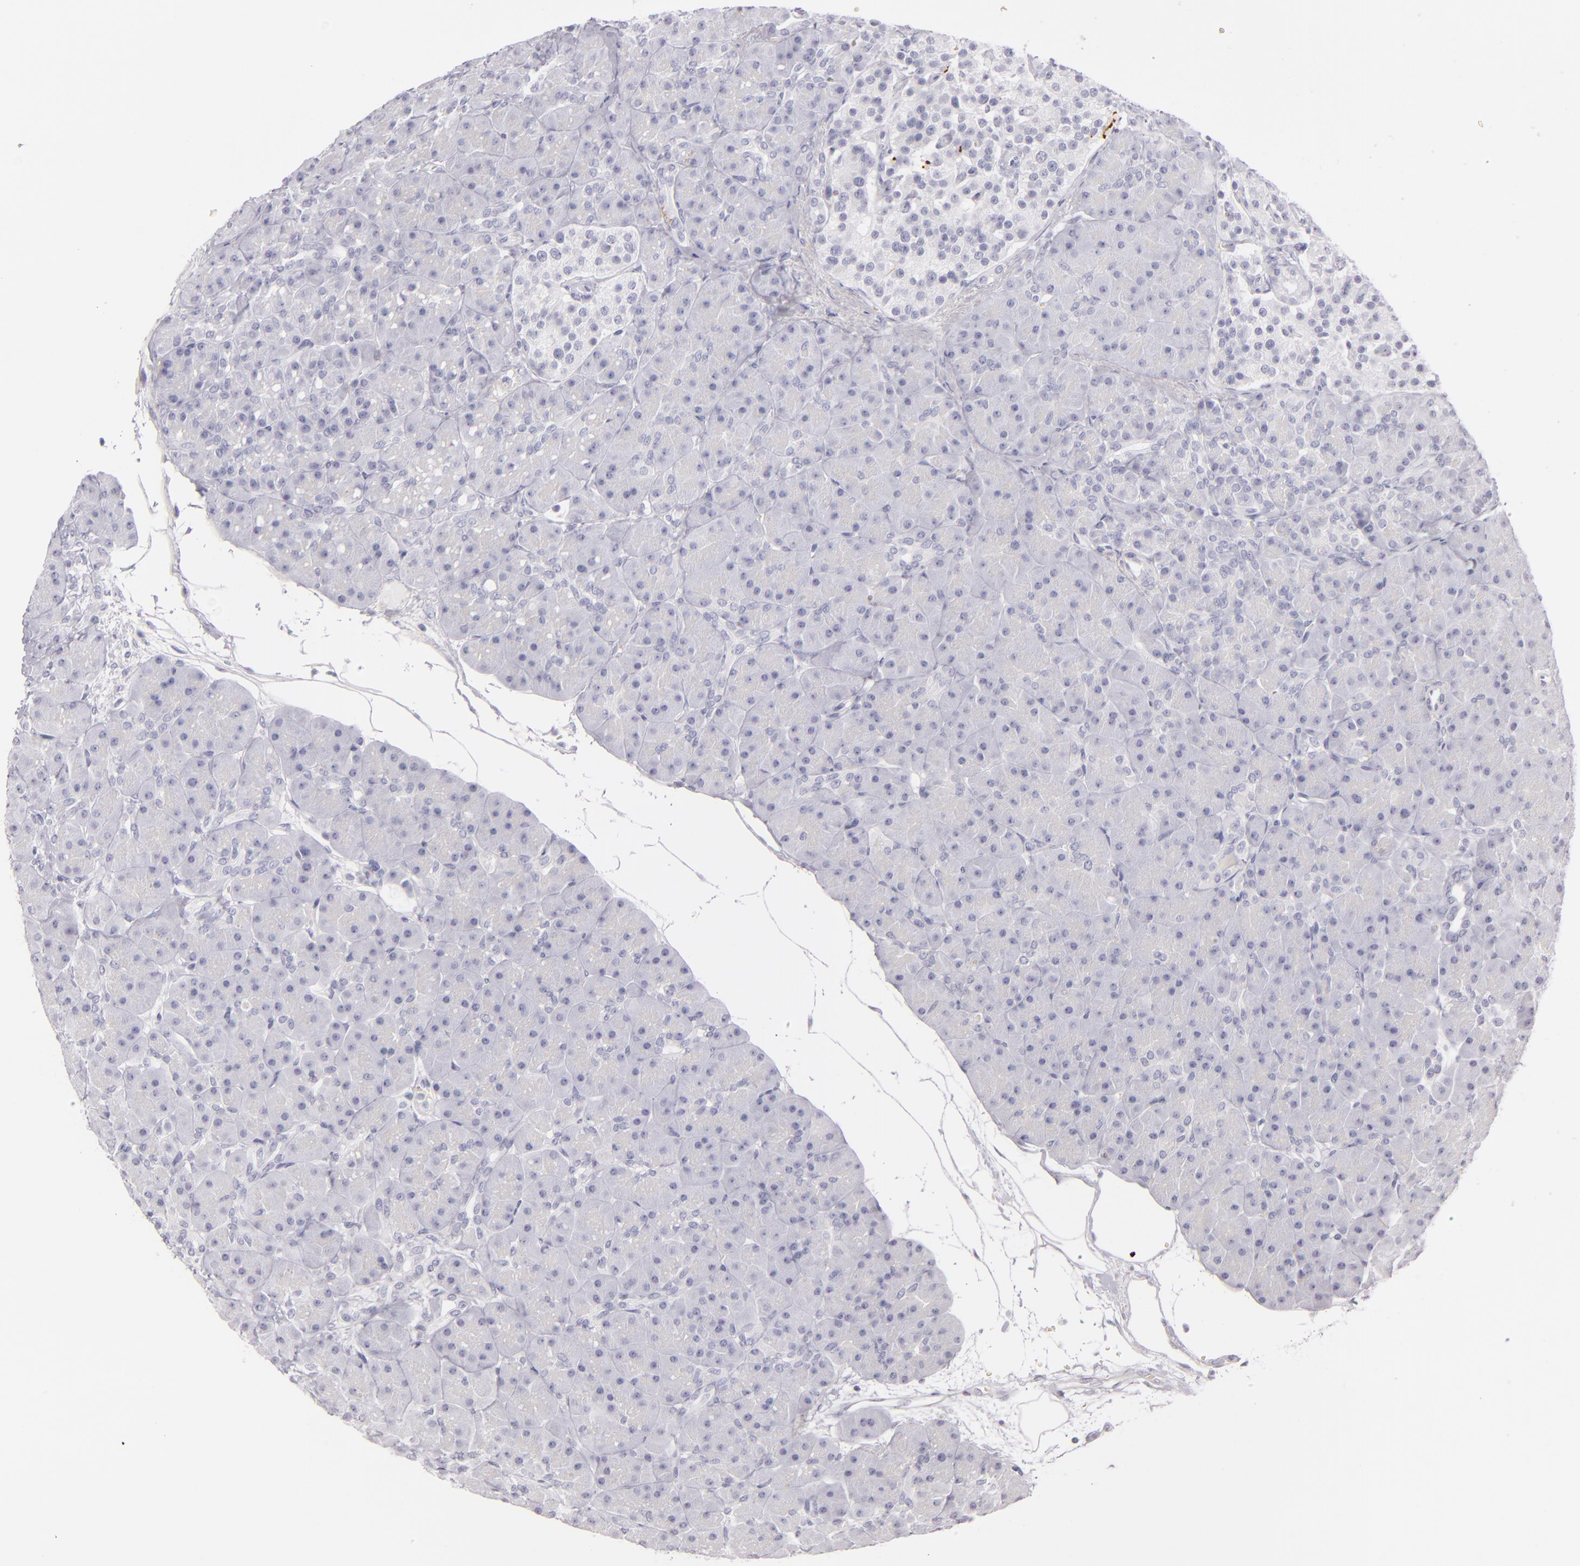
{"staining": {"intensity": "negative", "quantity": "none", "location": "none"}, "tissue": "pancreas", "cell_type": "Exocrine glandular cells", "image_type": "normal", "snomed": [{"axis": "morphology", "description": "Normal tissue, NOS"}, {"axis": "topography", "description": "Pancreas"}], "caption": "DAB immunohistochemical staining of benign human pancreas displays no significant expression in exocrine glandular cells. The staining is performed using DAB brown chromogen with nuclei counter-stained in using hematoxylin.", "gene": "CD207", "patient": {"sex": "male", "age": 66}}